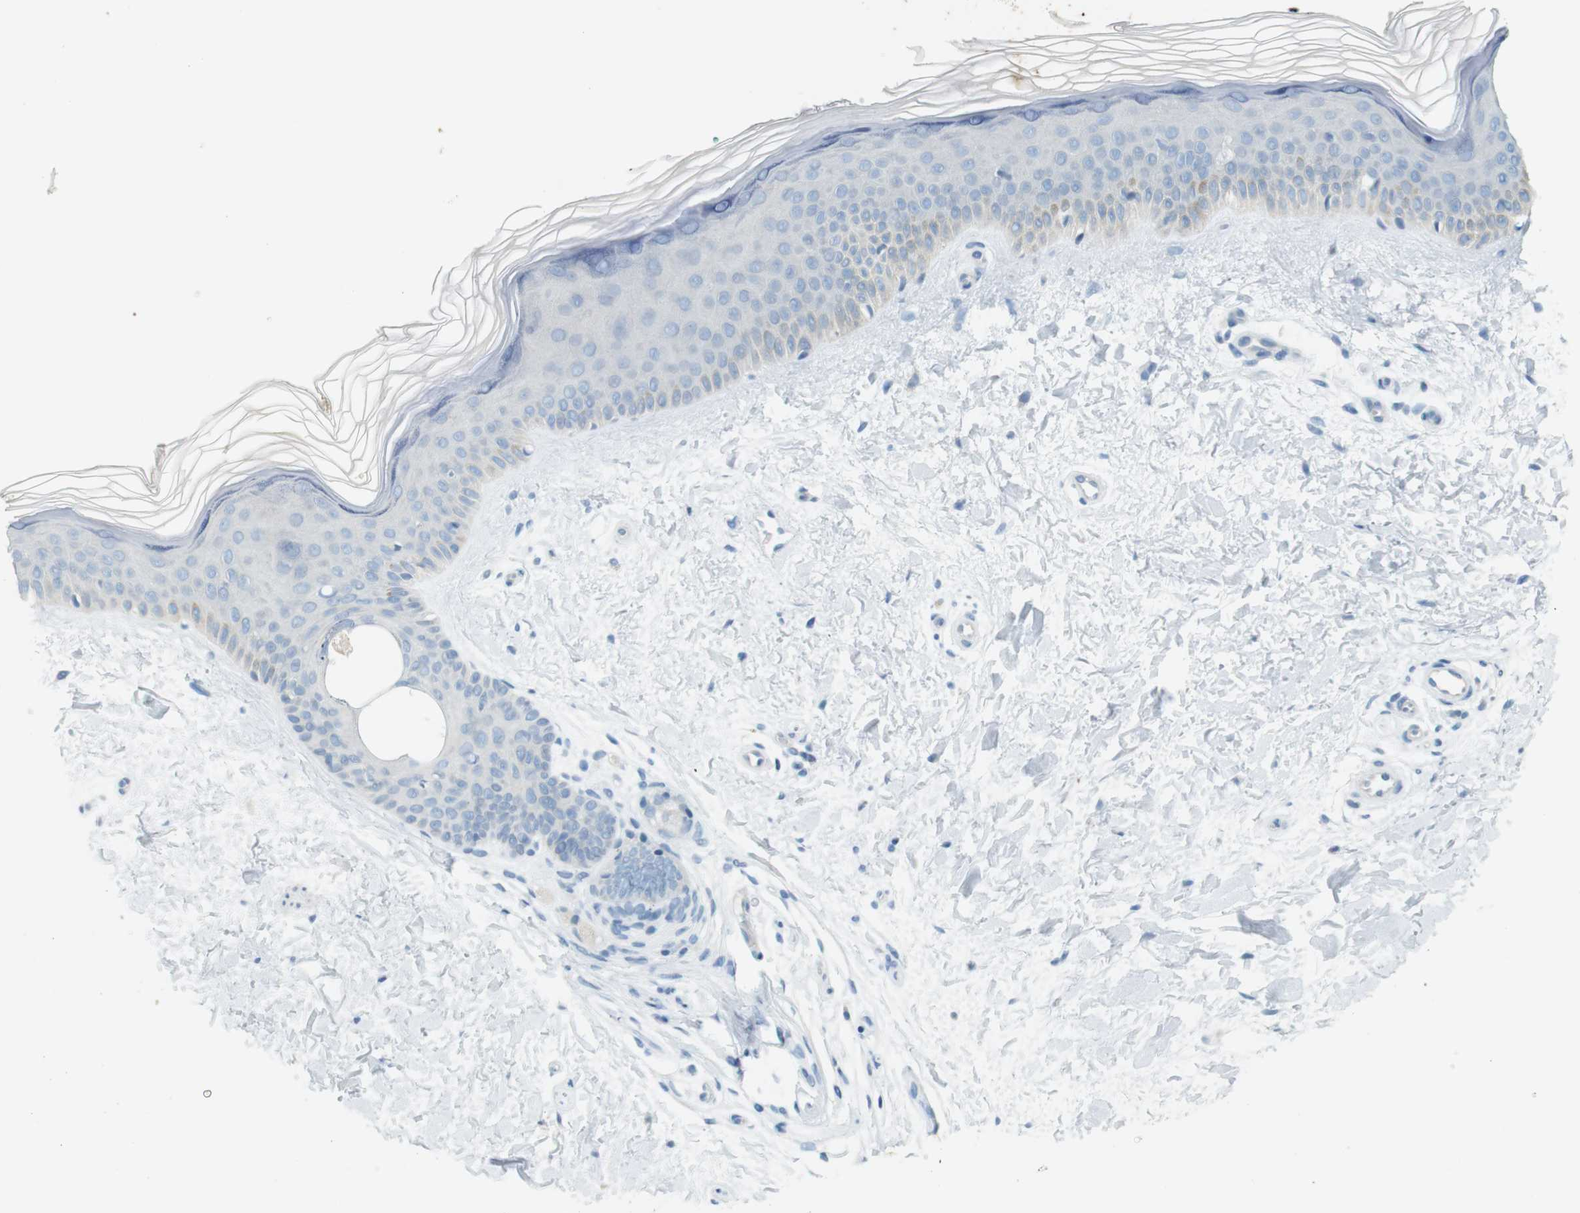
{"staining": {"intensity": "negative", "quantity": "none", "location": "none"}, "tissue": "skin", "cell_type": "Fibroblasts", "image_type": "normal", "snomed": [{"axis": "morphology", "description": "Normal tissue, NOS"}, {"axis": "topography", "description": "Skin"}], "caption": "Photomicrograph shows no significant protein staining in fibroblasts of normal skin.", "gene": "MUC5B", "patient": {"sex": "female", "age": 19}}